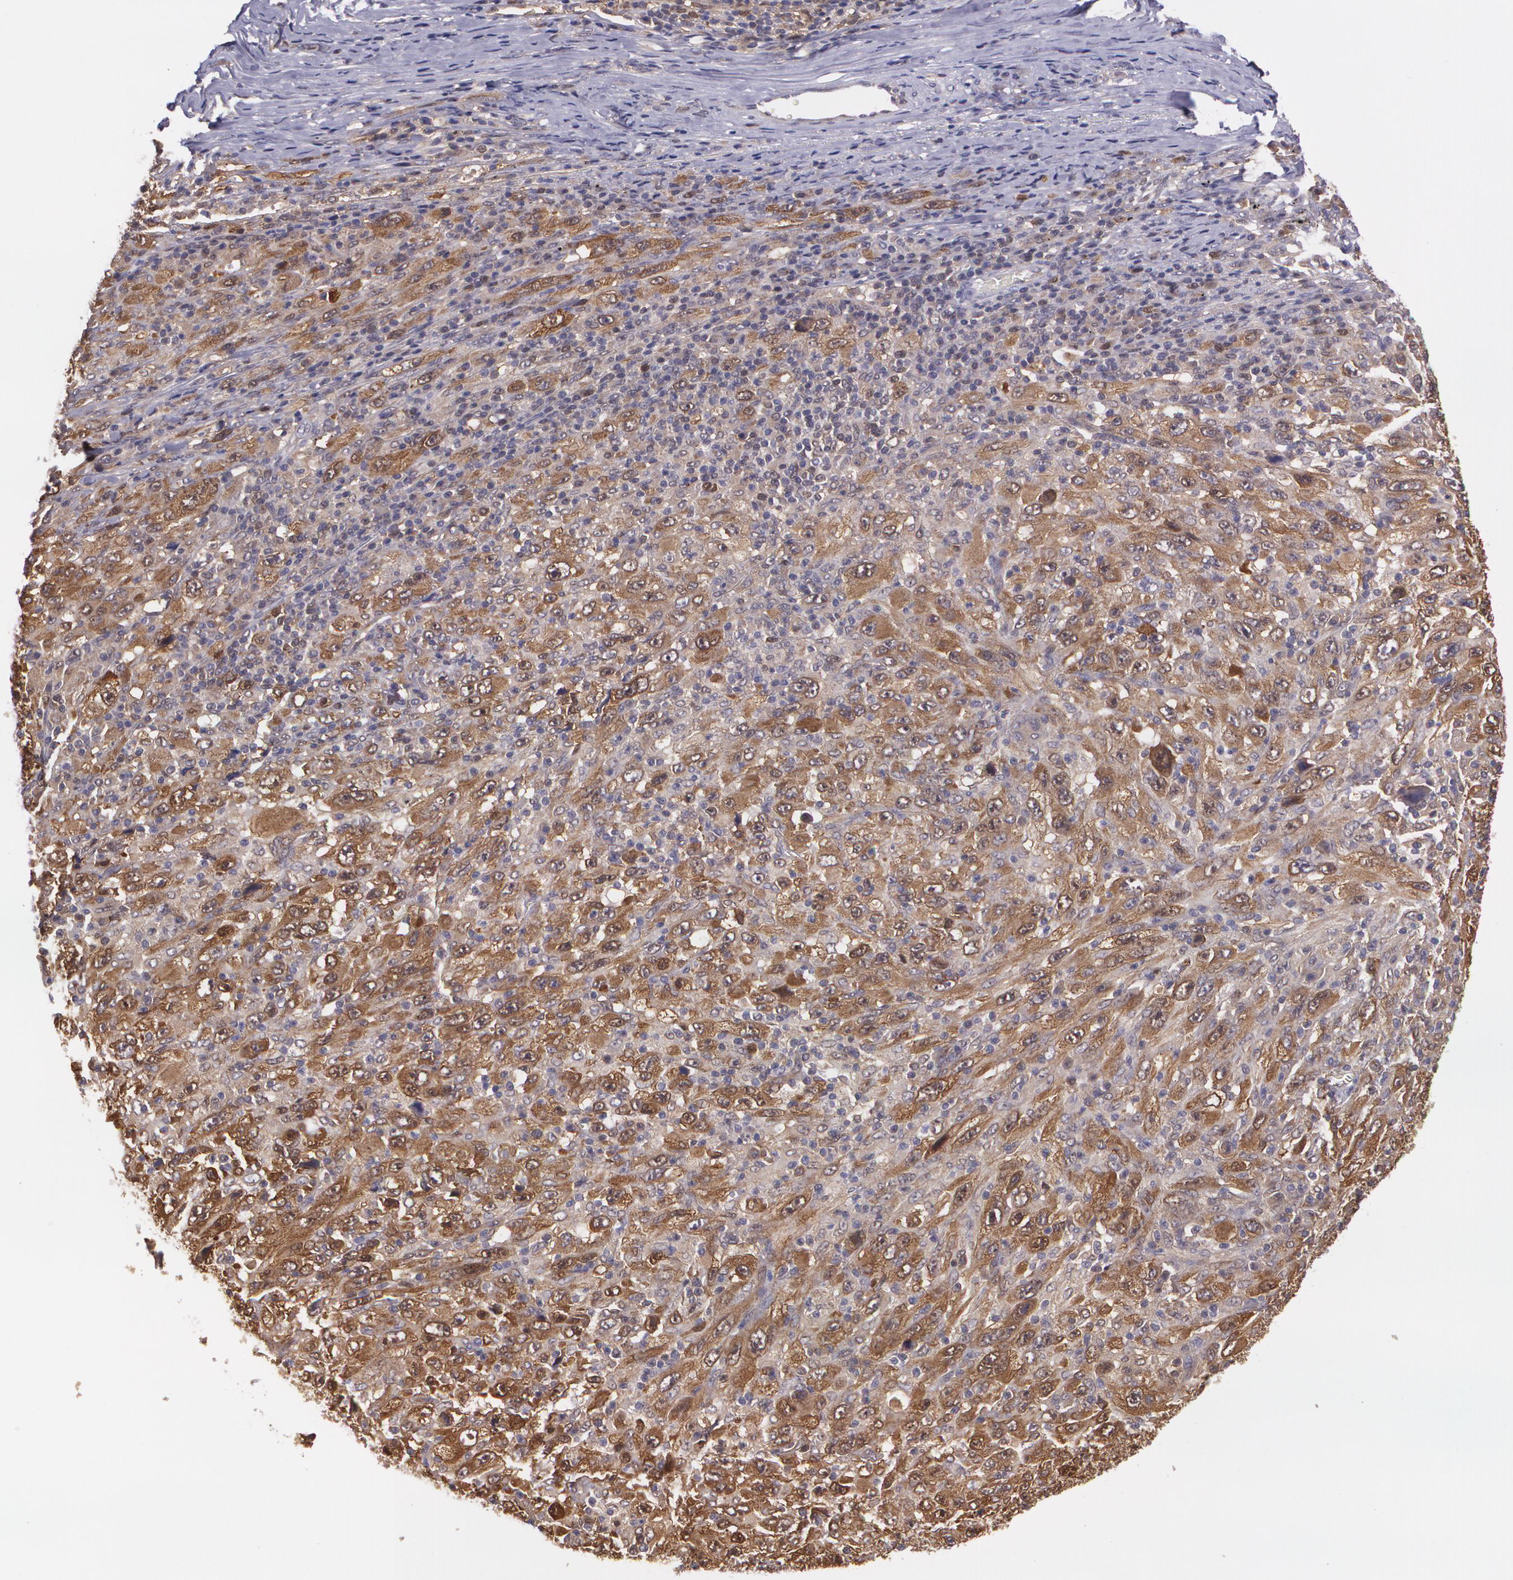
{"staining": {"intensity": "moderate", "quantity": ">75%", "location": "cytoplasmic/membranous,nuclear"}, "tissue": "melanoma", "cell_type": "Tumor cells", "image_type": "cancer", "snomed": [{"axis": "morphology", "description": "Malignant melanoma, Metastatic site"}, {"axis": "topography", "description": "Skin"}], "caption": "A histopathology image of melanoma stained for a protein reveals moderate cytoplasmic/membranous and nuclear brown staining in tumor cells.", "gene": "HSPH1", "patient": {"sex": "female", "age": 56}}